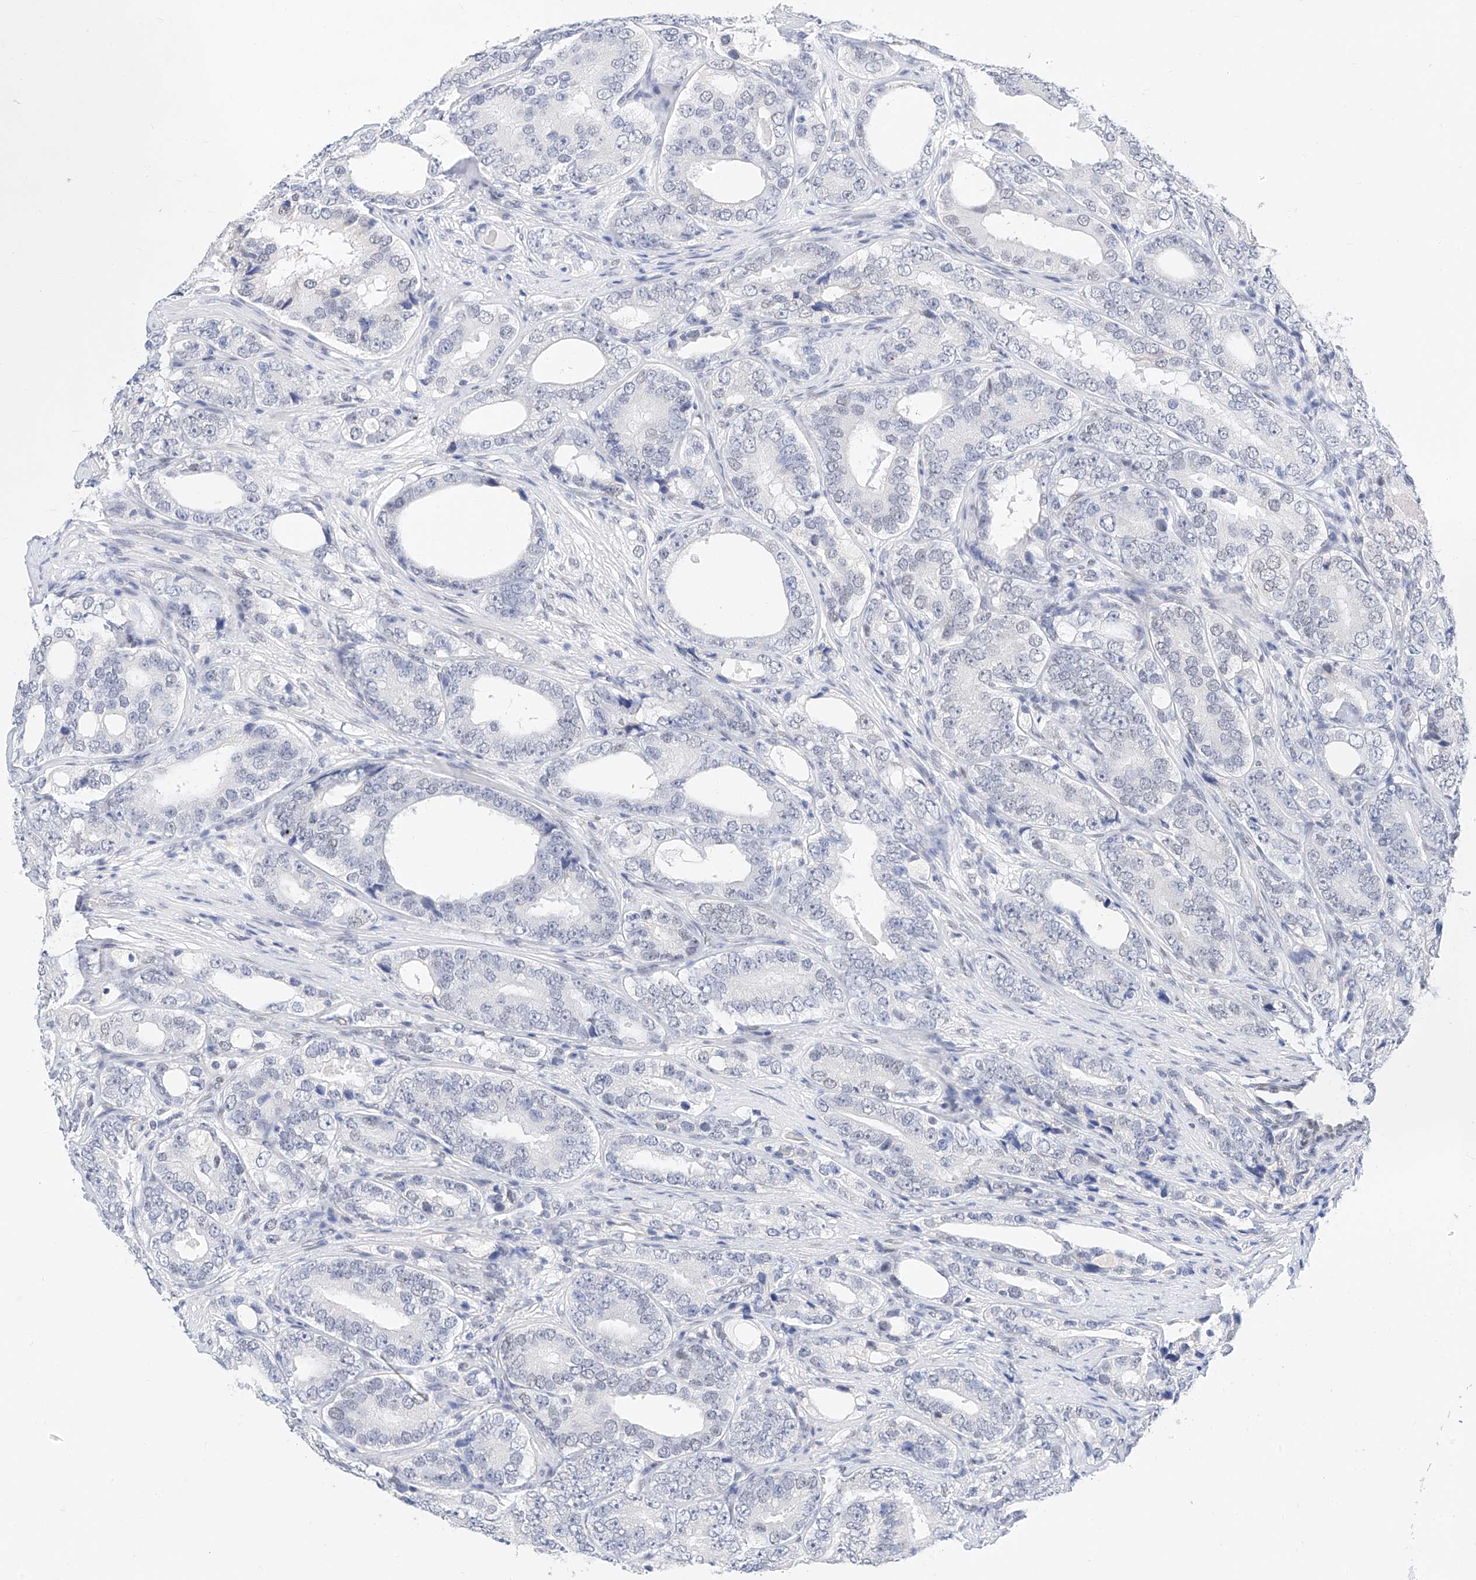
{"staining": {"intensity": "negative", "quantity": "none", "location": "none"}, "tissue": "prostate cancer", "cell_type": "Tumor cells", "image_type": "cancer", "snomed": [{"axis": "morphology", "description": "Adenocarcinoma, High grade"}, {"axis": "topography", "description": "Prostate"}], "caption": "DAB immunohistochemical staining of human prostate cancer reveals no significant positivity in tumor cells.", "gene": "KCNJ1", "patient": {"sex": "male", "age": 56}}